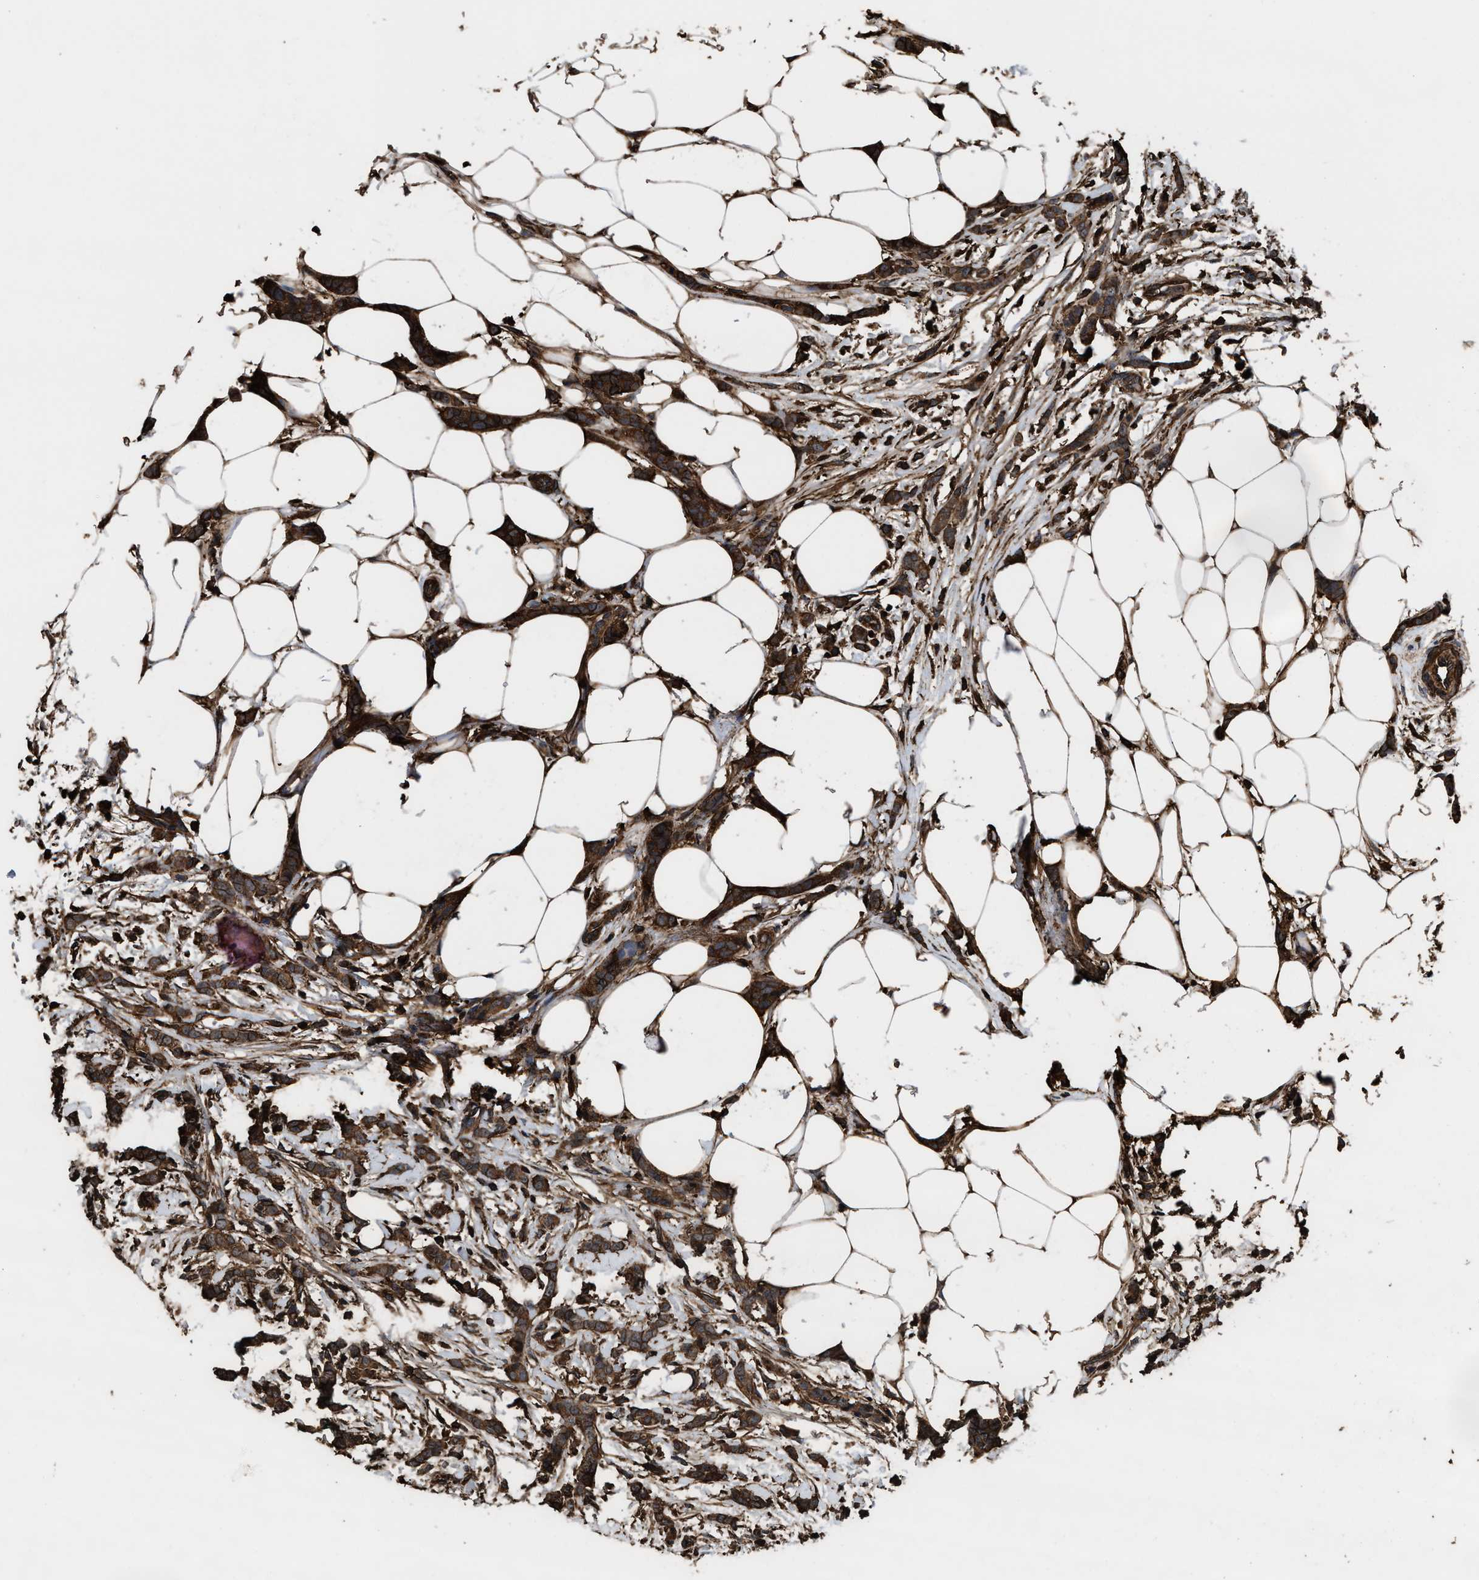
{"staining": {"intensity": "strong", "quantity": ">75%", "location": "cytoplasmic/membranous"}, "tissue": "breast cancer", "cell_type": "Tumor cells", "image_type": "cancer", "snomed": [{"axis": "morphology", "description": "Lobular carcinoma"}, {"axis": "topography", "description": "Skin"}, {"axis": "topography", "description": "Breast"}], "caption": "Lobular carcinoma (breast) stained with IHC reveals strong cytoplasmic/membranous staining in about >75% of tumor cells.", "gene": "KBTBD2", "patient": {"sex": "female", "age": 46}}